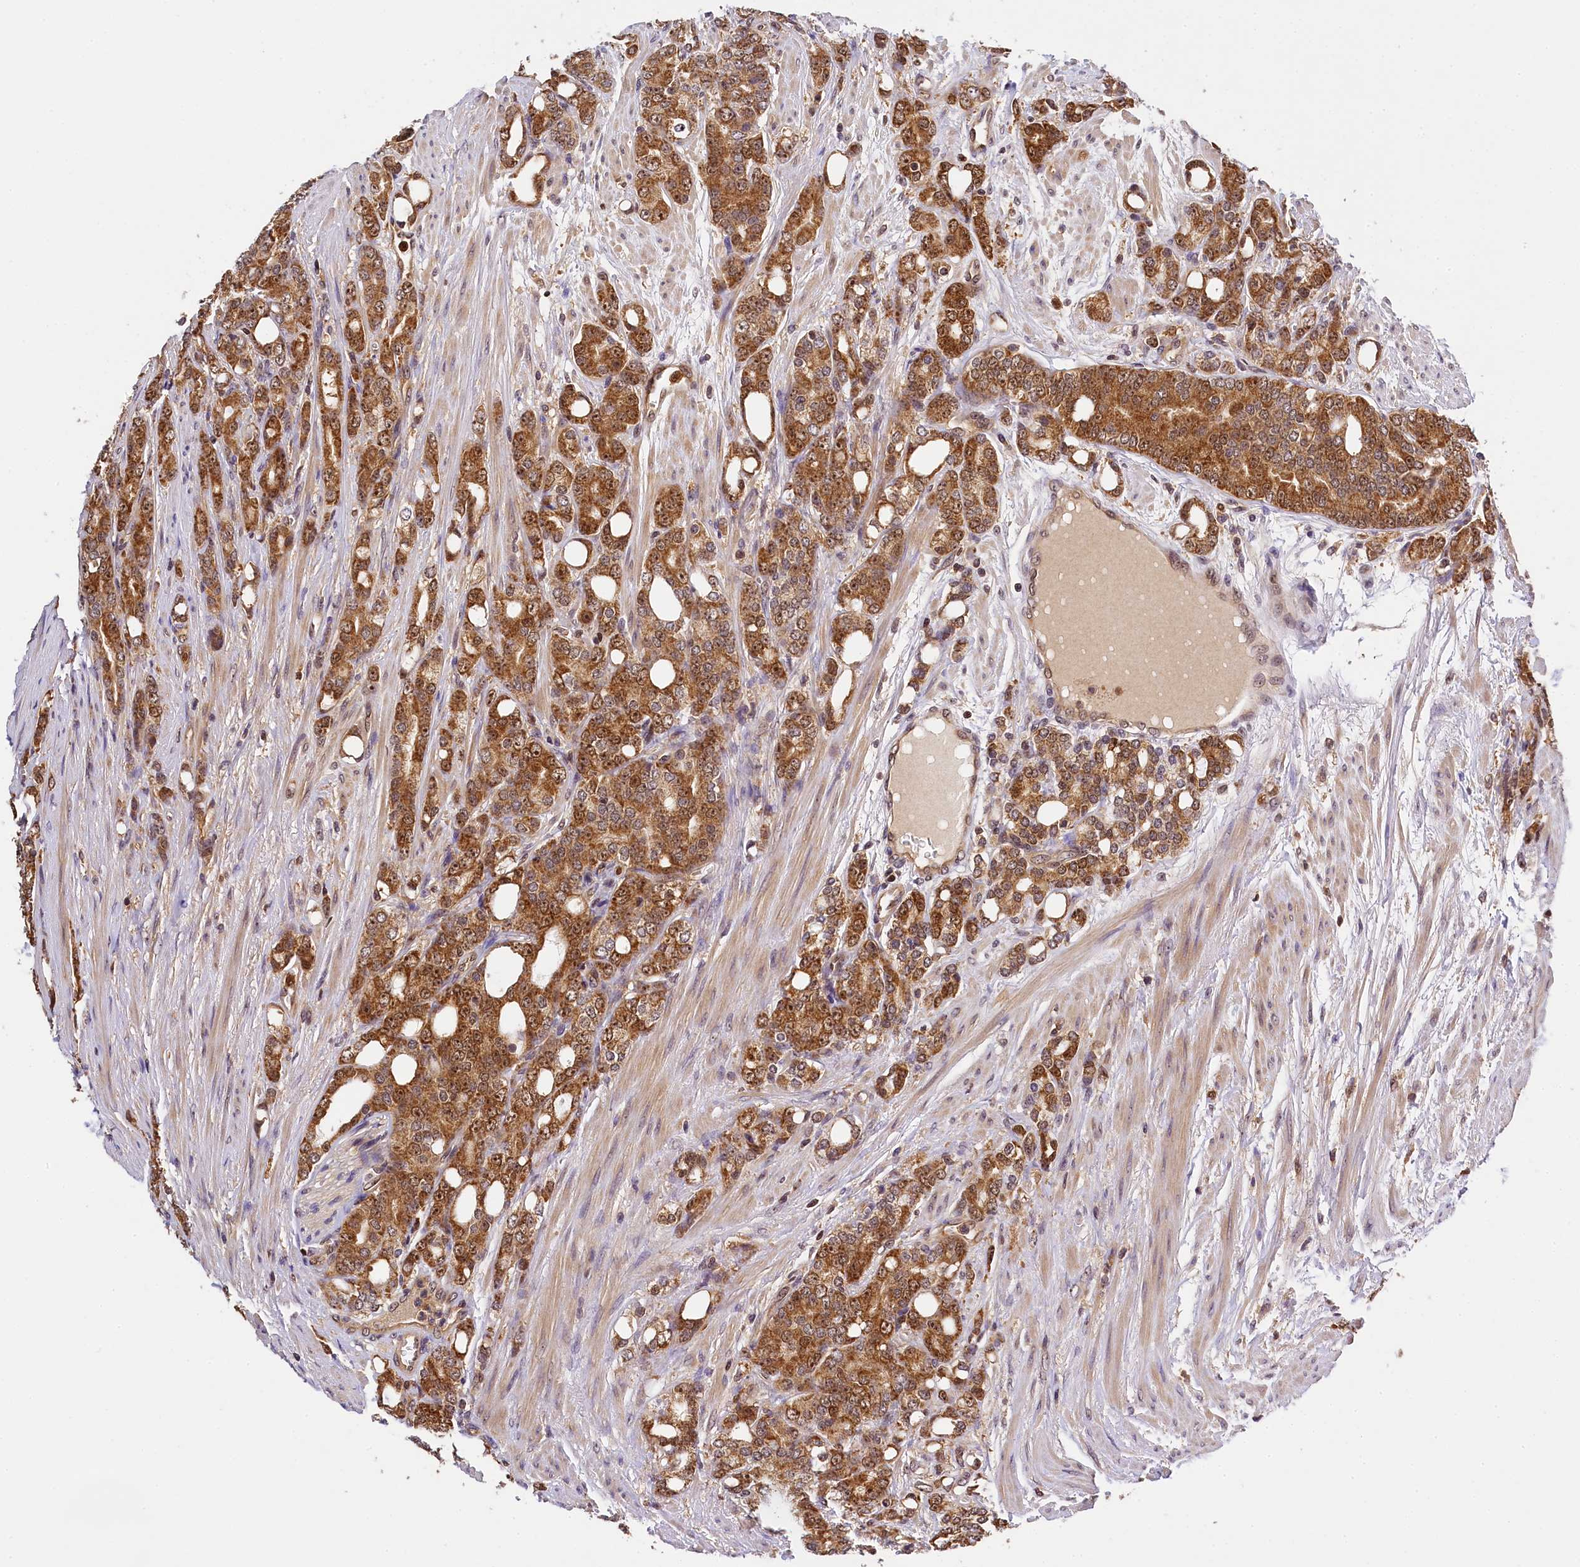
{"staining": {"intensity": "strong", "quantity": ">75%", "location": "cytoplasmic/membranous,nuclear"}, "tissue": "prostate cancer", "cell_type": "Tumor cells", "image_type": "cancer", "snomed": [{"axis": "morphology", "description": "Adenocarcinoma, High grade"}, {"axis": "topography", "description": "Prostate"}], "caption": "Approximately >75% of tumor cells in human prostate cancer (adenocarcinoma (high-grade)) reveal strong cytoplasmic/membranous and nuclear protein staining as visualized by brown immunohistochemical staining.", "gene": "EIF6", "patient": {"sex": "male", "age": 62}}